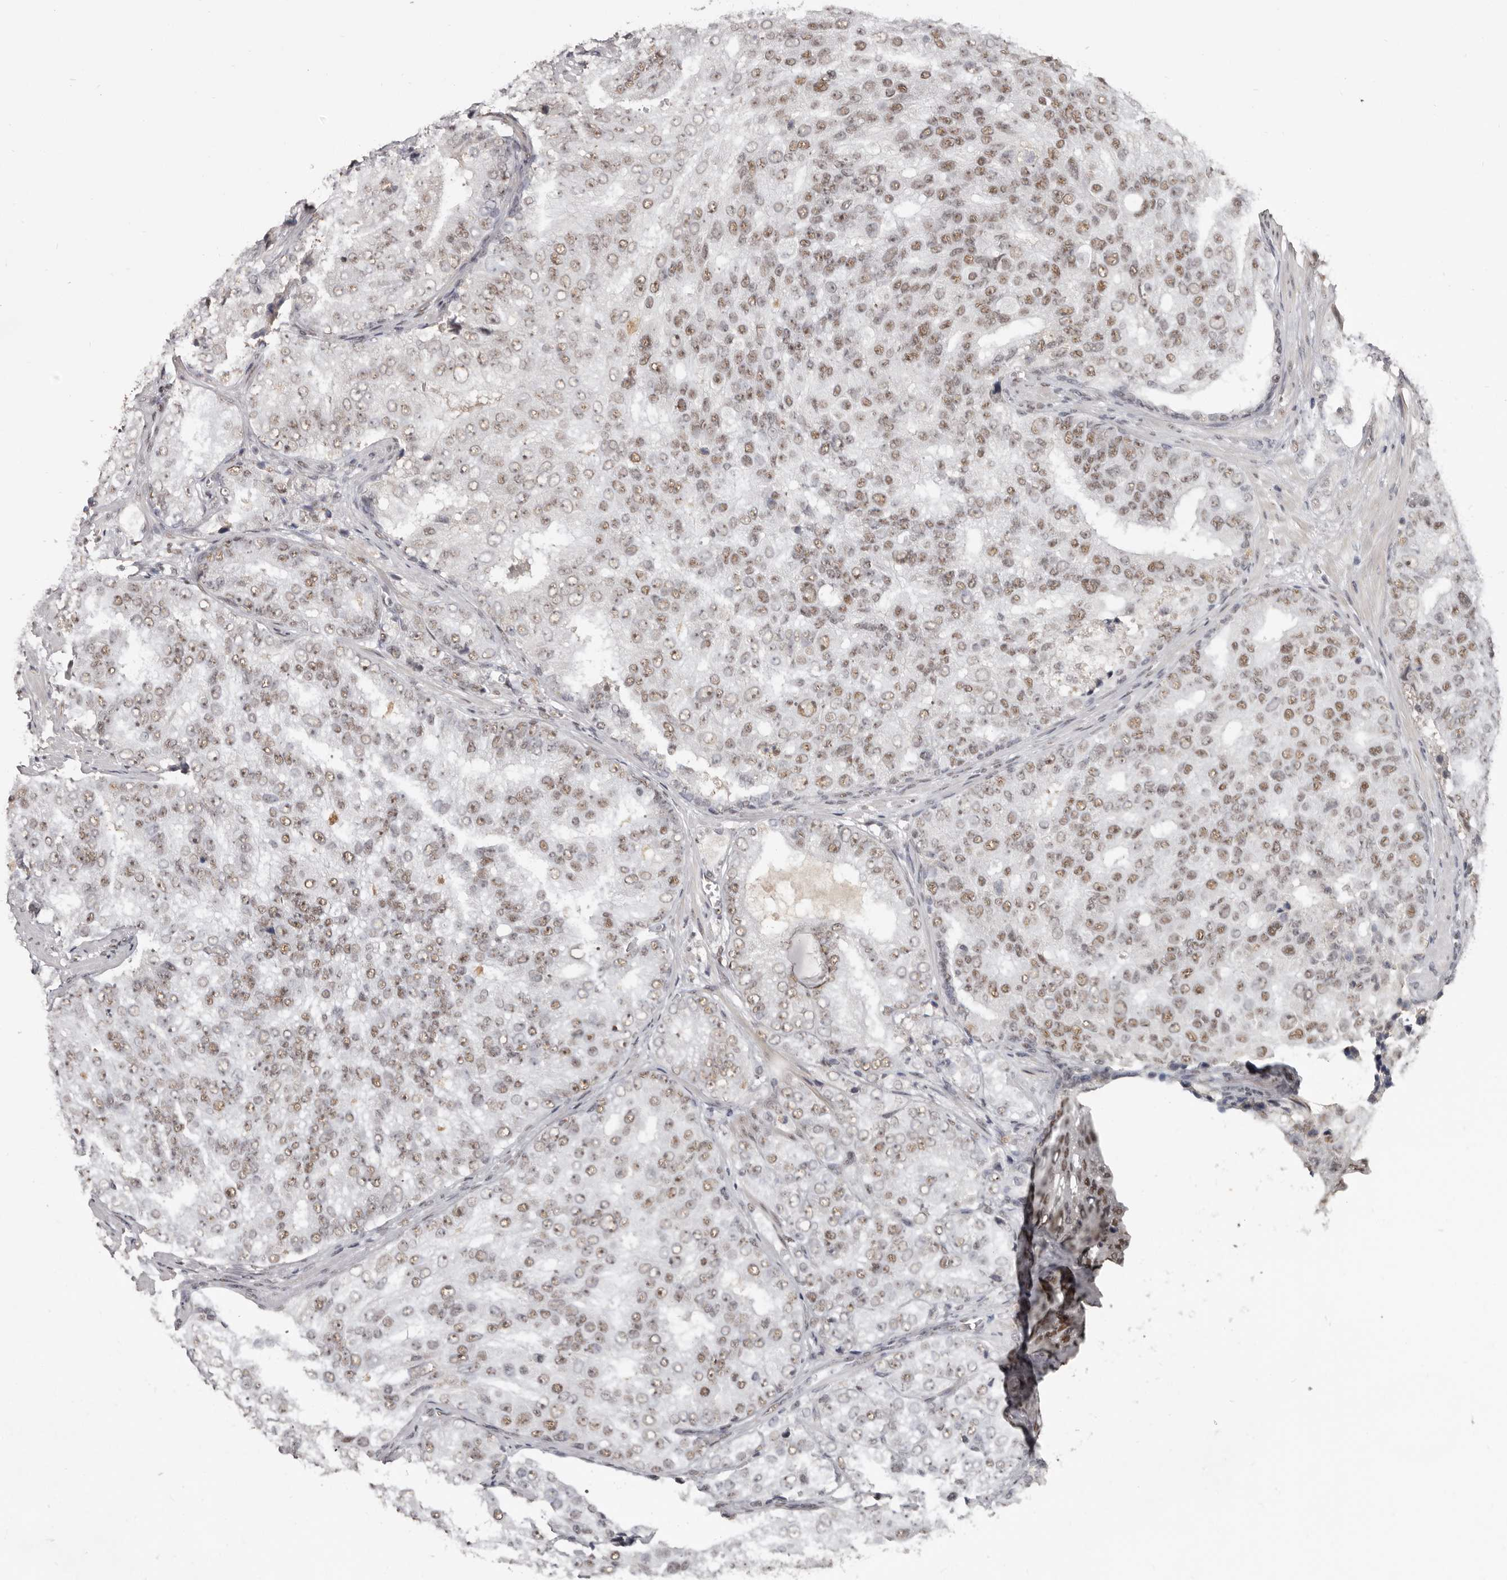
{"staining": {"intensity": "weak", "quantity": "25%-75%", "location": "nuclear"}, "tissue": "prostate cancer", "cell_type": "Tumor cells", "image_type": "cancer", "snomed": [{"axis": "morphology", "description": "Adenocarcinoma, High grade"}, {"axis": "topography", "description": "Prostate"}], "caption": "Prostate cancer (adenocarcinoma (high-grade)) was stained to show a protein in brown. There is low levels of weak nuclear positivity in approximately 25%-75% of tumor cells.", "gene": "SCAF4", "patient": {"sex": "male", "age": 58}}